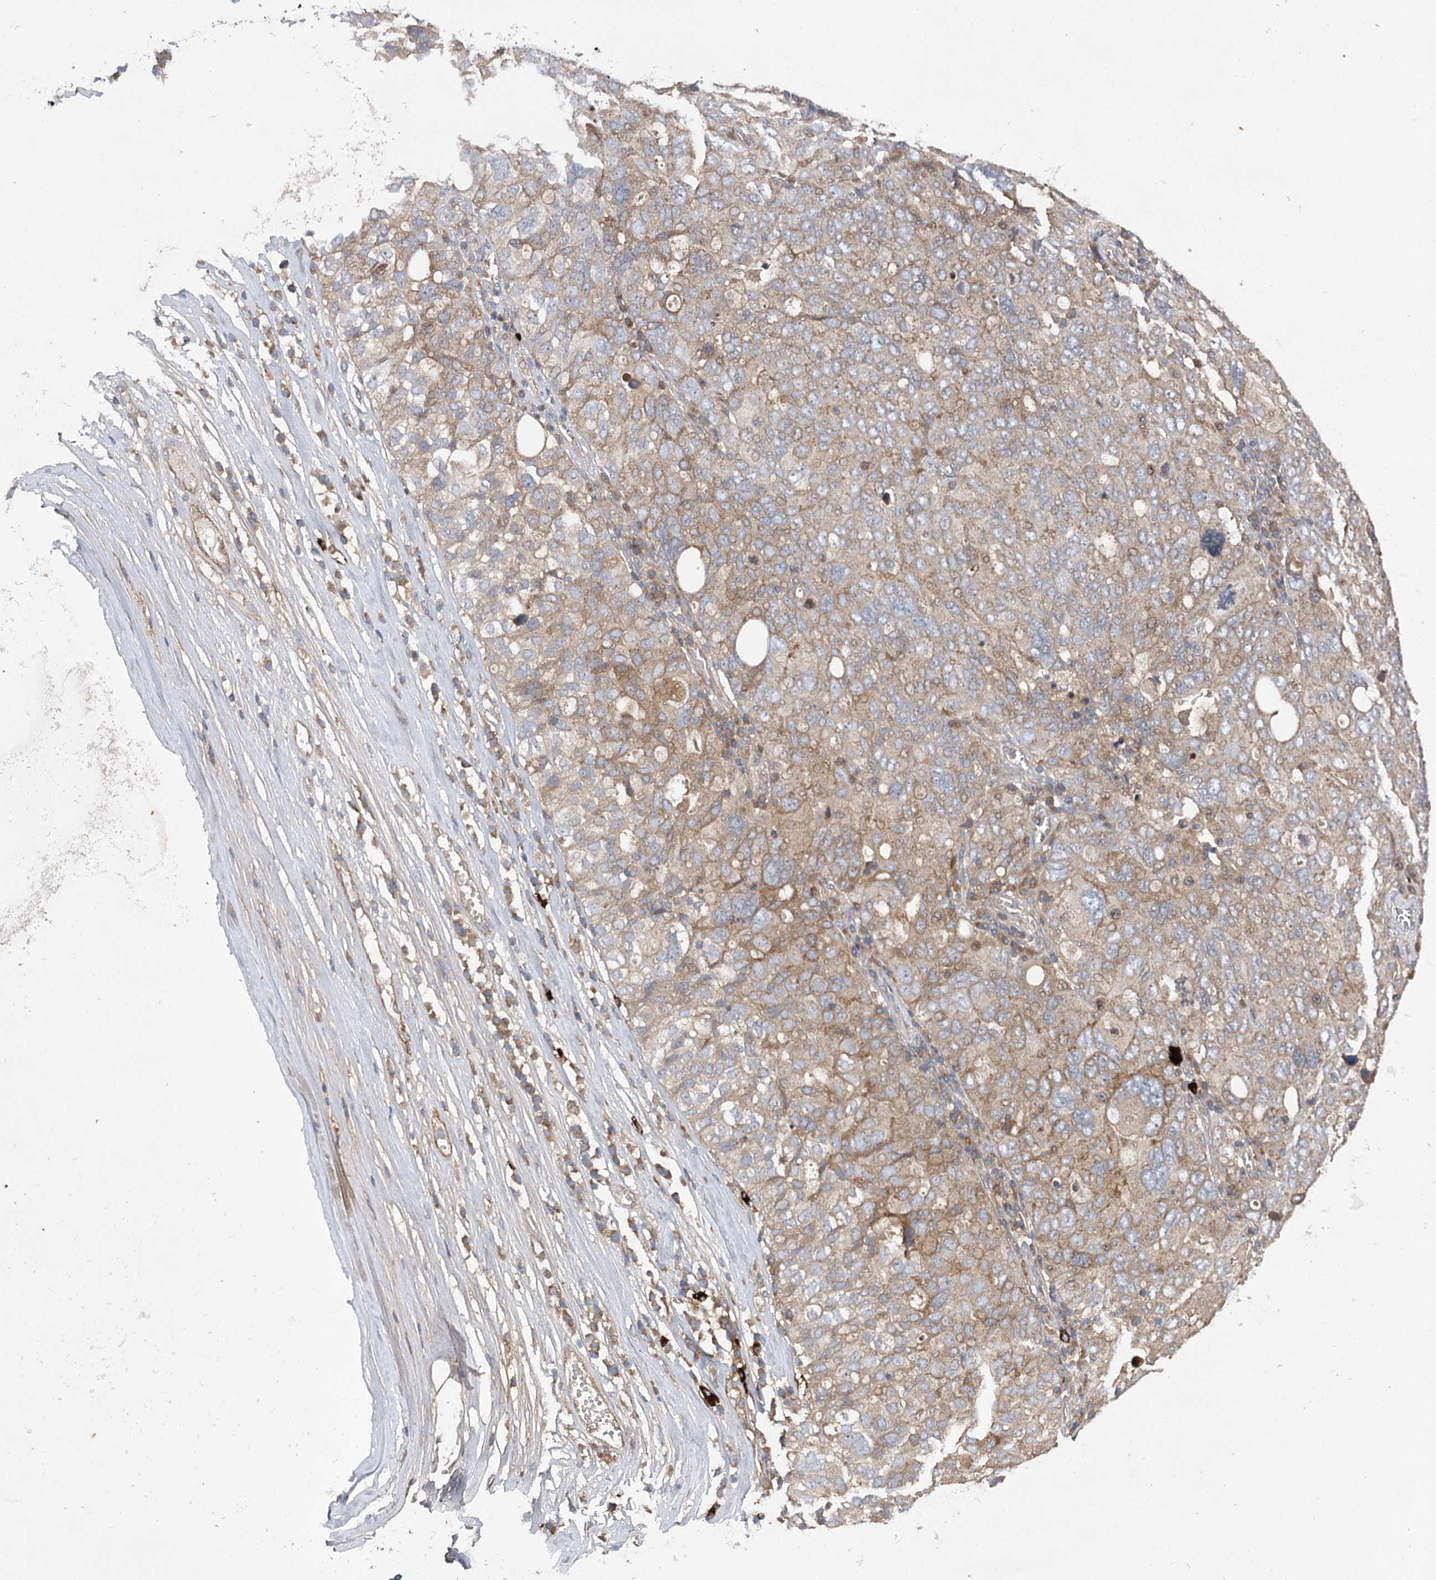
{"staining": {"intensity": "moderate", "quantity": ">75%", "location": "cytoplasmic/membranous"}, "tissue": "ovarian cancer", "cell_type": "Tumor cells", "image_type": "cancer", "snomed": [{"axis": "morphology", "description": "Carcinoma, endometroid"}, {"axis": "topography", "description": "Ovary"}], "caption": "Immunohistochemistry staining of endometroid carcinoma (ovarian), which demonstrates medium levels of moderate cytoplasmic/membranous staining in approximately >75% of tumor cells indicating moderate cytoplasmic/membranous protein positivity. The staining was performed using DAB (brown) for protein detection and nuclei were counterstained in hematoxylin (blue).", "gene": "BCR", "patient": {"sex": "female", "age": 62}}